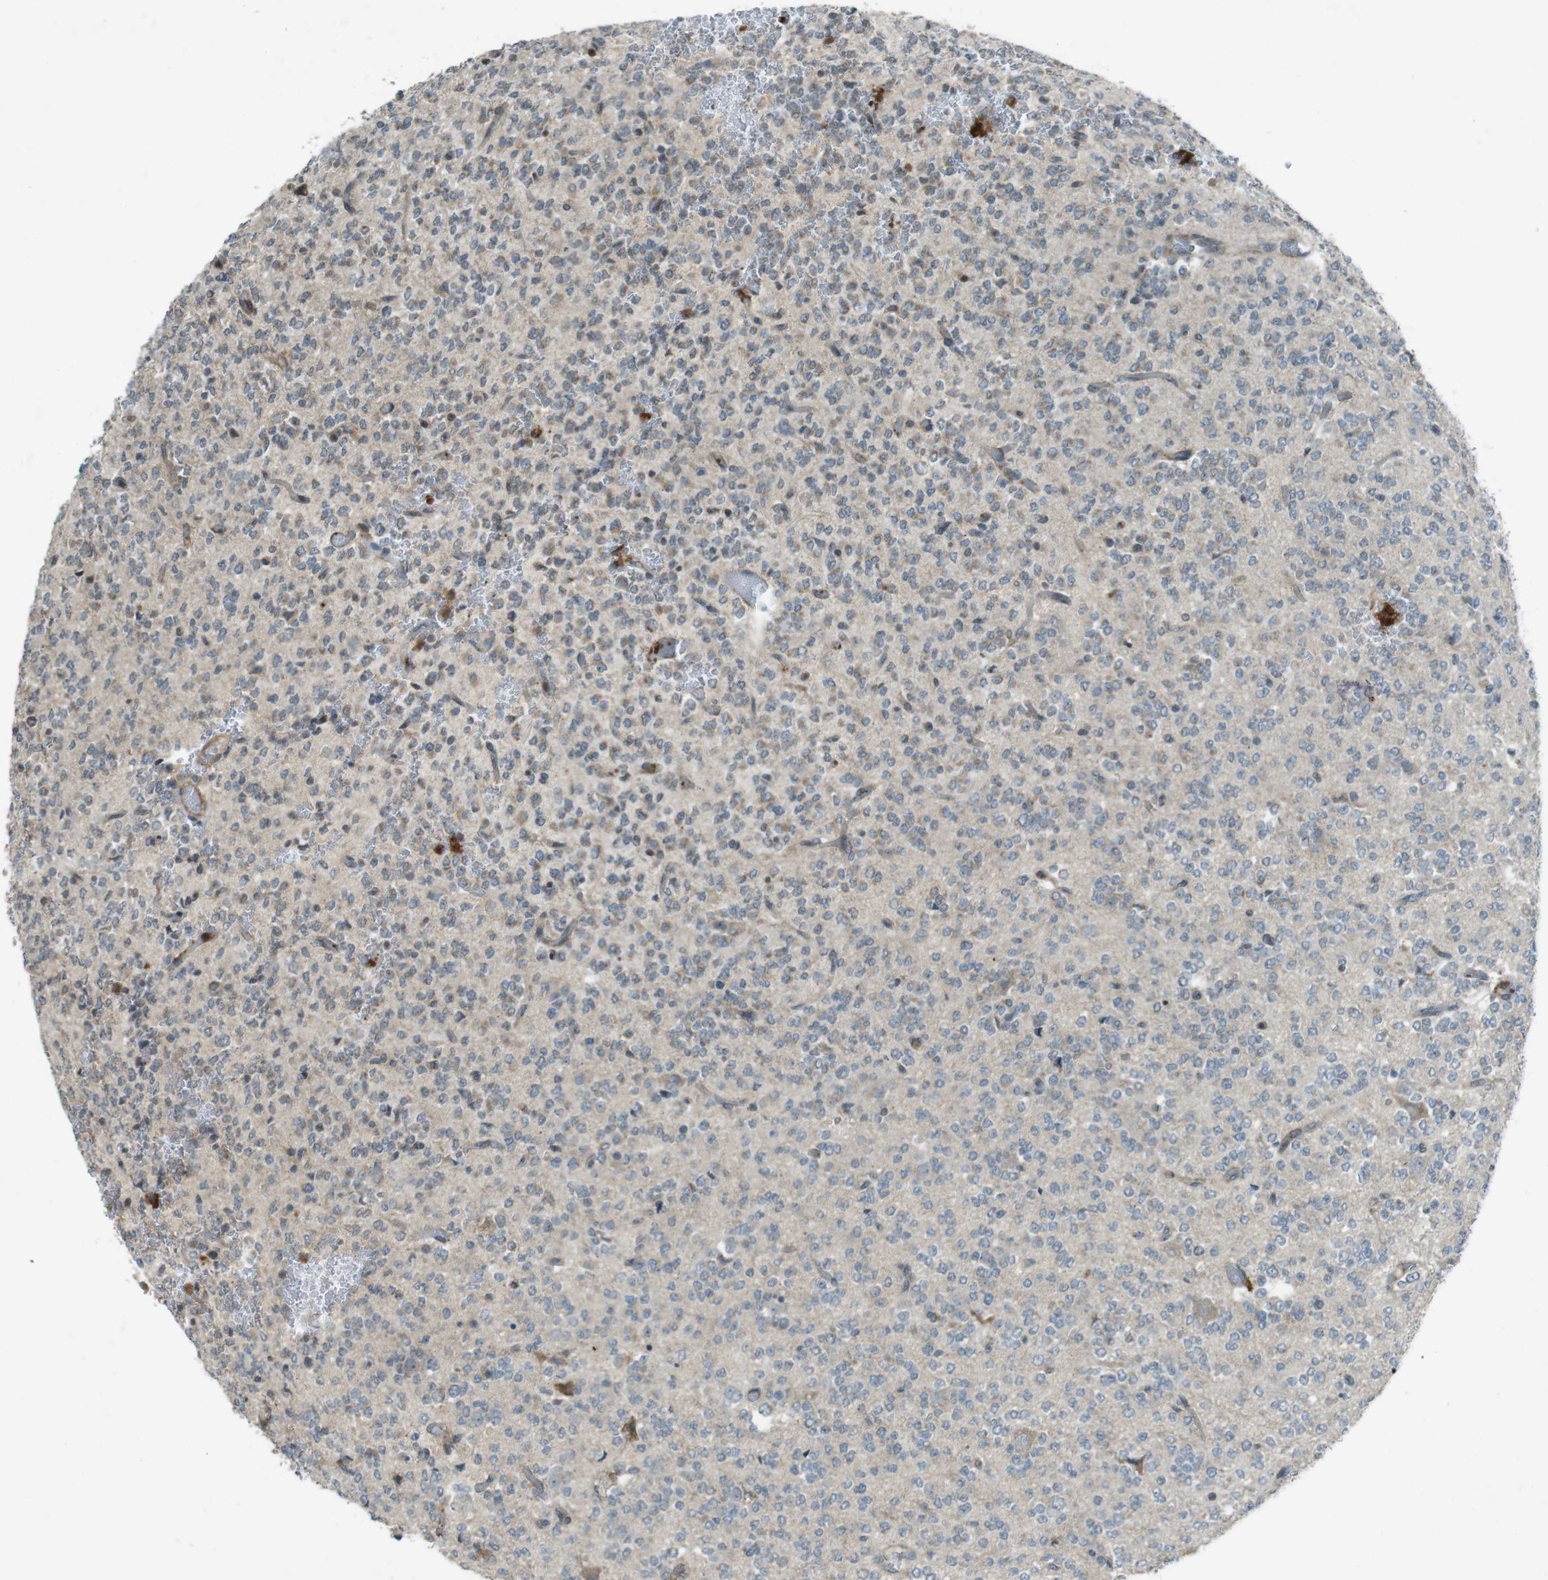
{"staining": {"intensity": "negative", "quantity": "none", "location": "none"}, "tissue": "glioma", "cell_type": "Tumor cells", "image_type": "cancer", "snomed": [{"axis": "morphology", "description": "Glioma, malignant, Low grade"}, {"axis": "topography", "description": "Brain"}], "caption": "There is no significant expression in tumor cells of glioma.", "gene": "ZYX", "patient": {"sex": "male", "age": 38}}